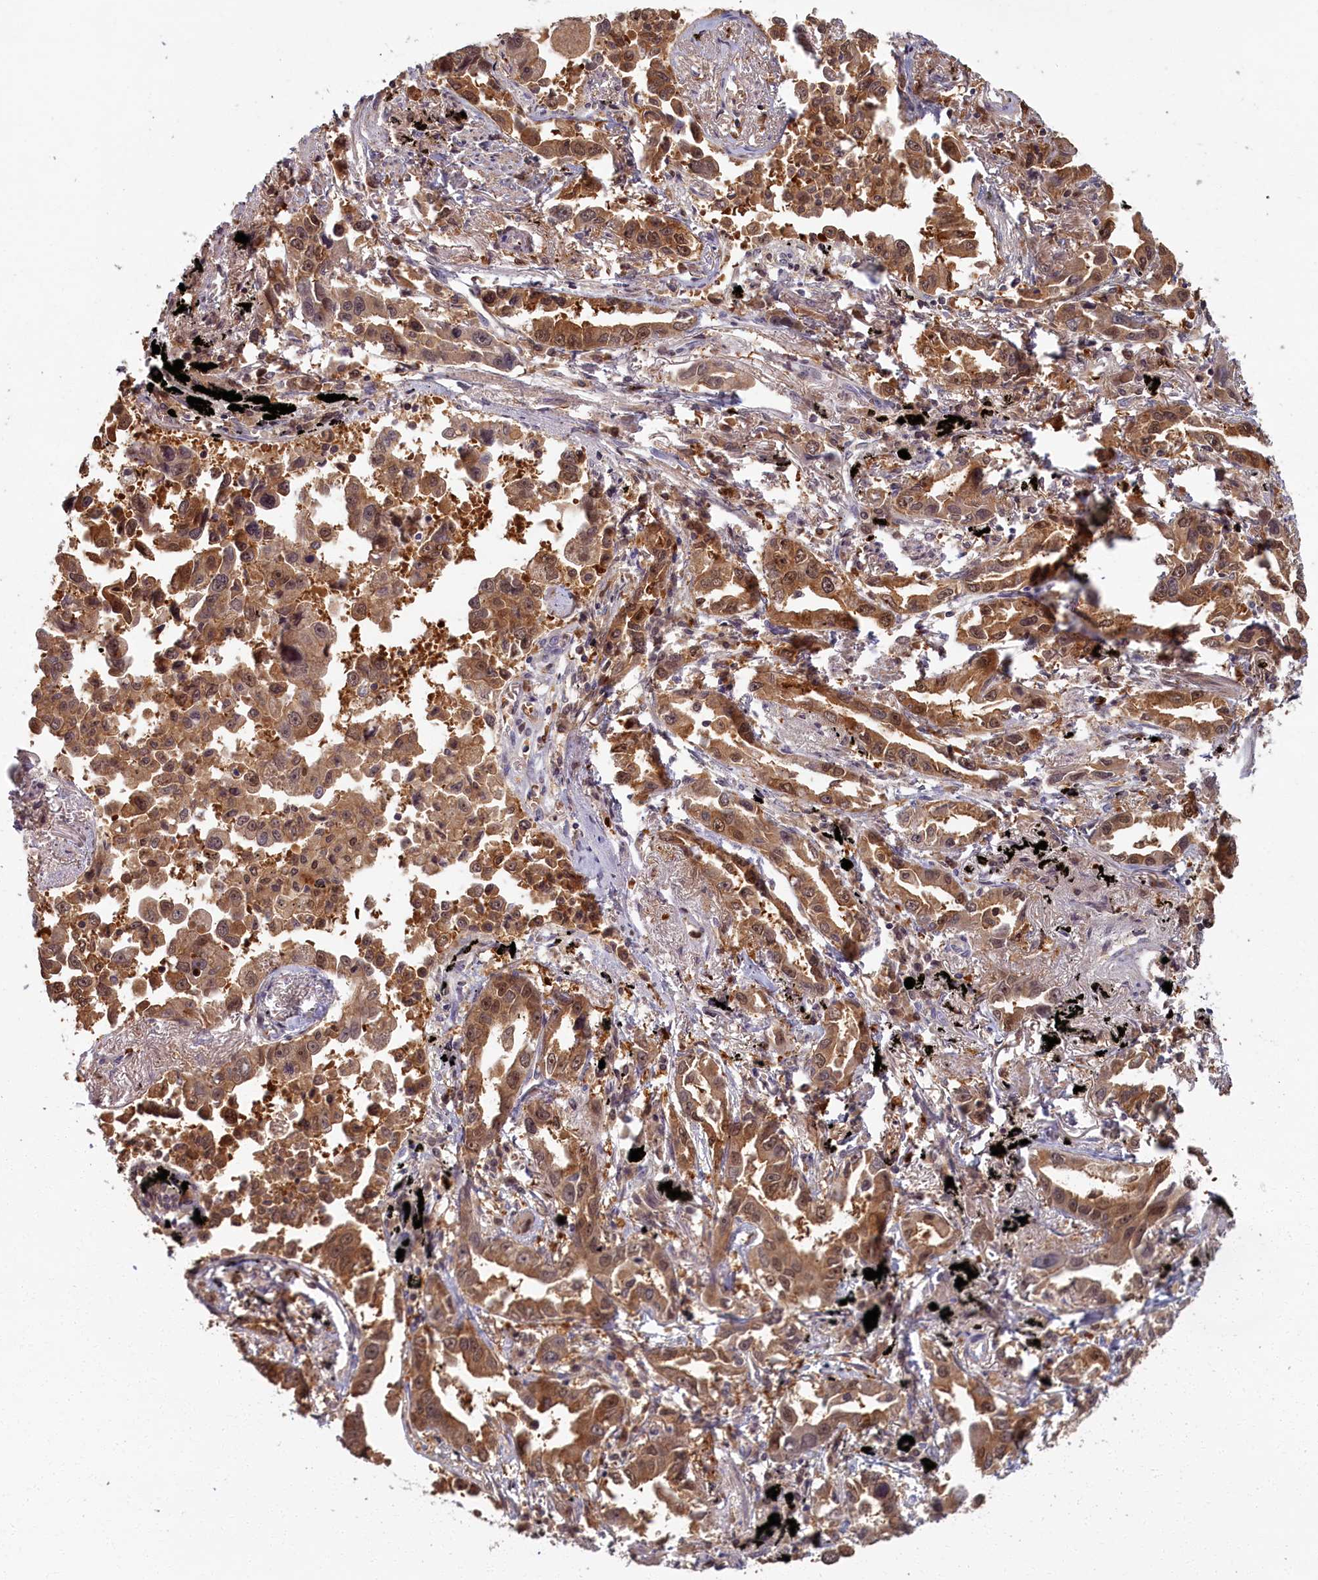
{"staining": {"intensity": "moderate", "quantity": ">75%", "location": "cytoplasmic/membranous"}, "tissue": "lung cancer", "cell_type": "Tumor cells", "image_type": "cancer", "snomed": [{"axis": "morphology", "description": "Adenocarcinoma, NOS"}, {"axis": "topography", "description": "Lung"}], "caption": "Brown immunohistochemical staining in adenocarcinoma (lung) reveals moderate cytoplasmic/membranous positivity in approximately >75% of tumor cells.", "gene": "BLVRB", "patient": {"sex": "male", "age": 67}}